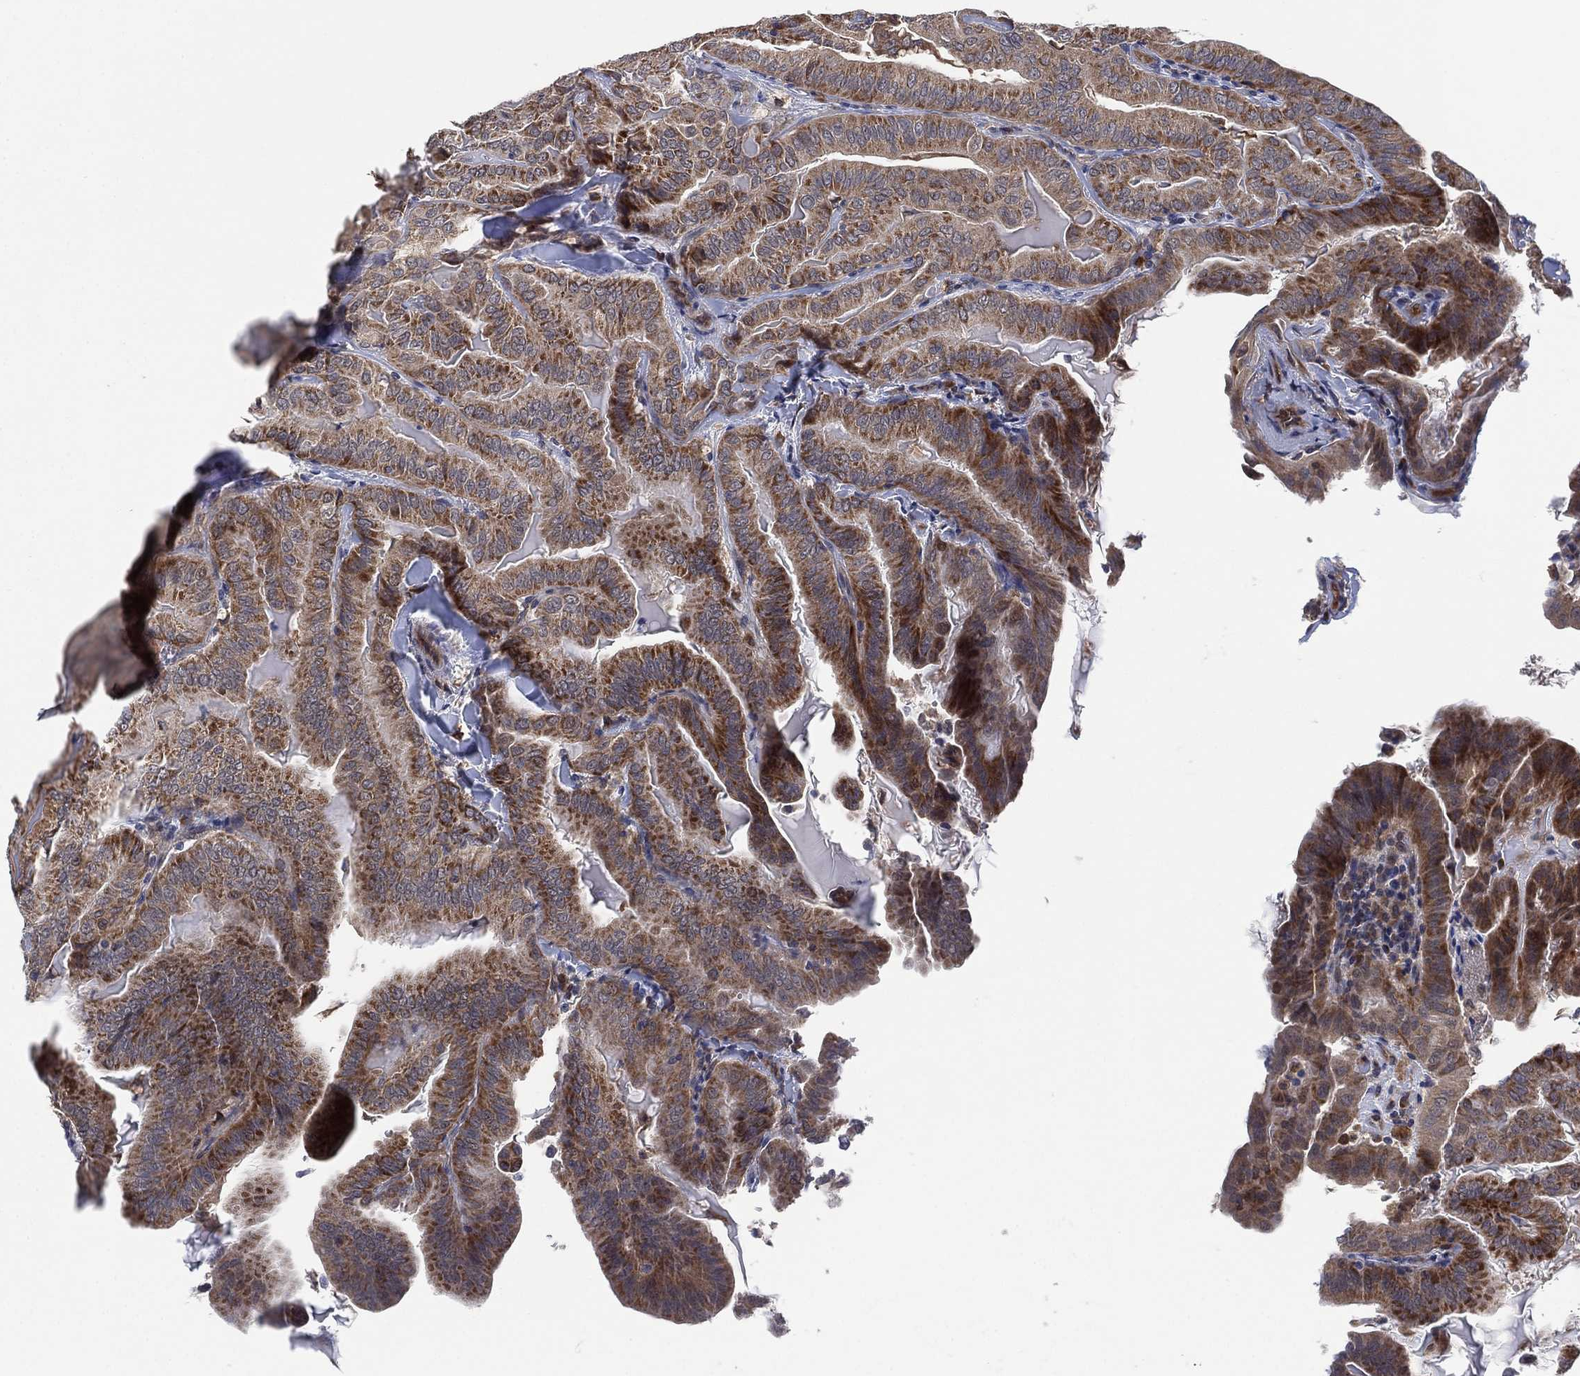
{"staining": {"intensity": "moderate", "quantity": "25%-75%", "location": "cytoplasmic/membranous"}, "tissue": "thyroid cancer", "cell_type": "Tumor cells", "image_type": "cancer", "snomed": [{"axis": "morphology", "description": "Papillary adenocarcinoma, NOS"}, {"axis": "topography", "description": "Thyroid gland"}], "caption": "Immunohistochemistry of thyroid cancer (papillary adenocarcinoma) shows medium levels of moderate cytoplasmic/membranous expression in approximately 25%-75% of tumor cells.", "gene": "FES", "patient": {"sex": "female", "age": 68}}